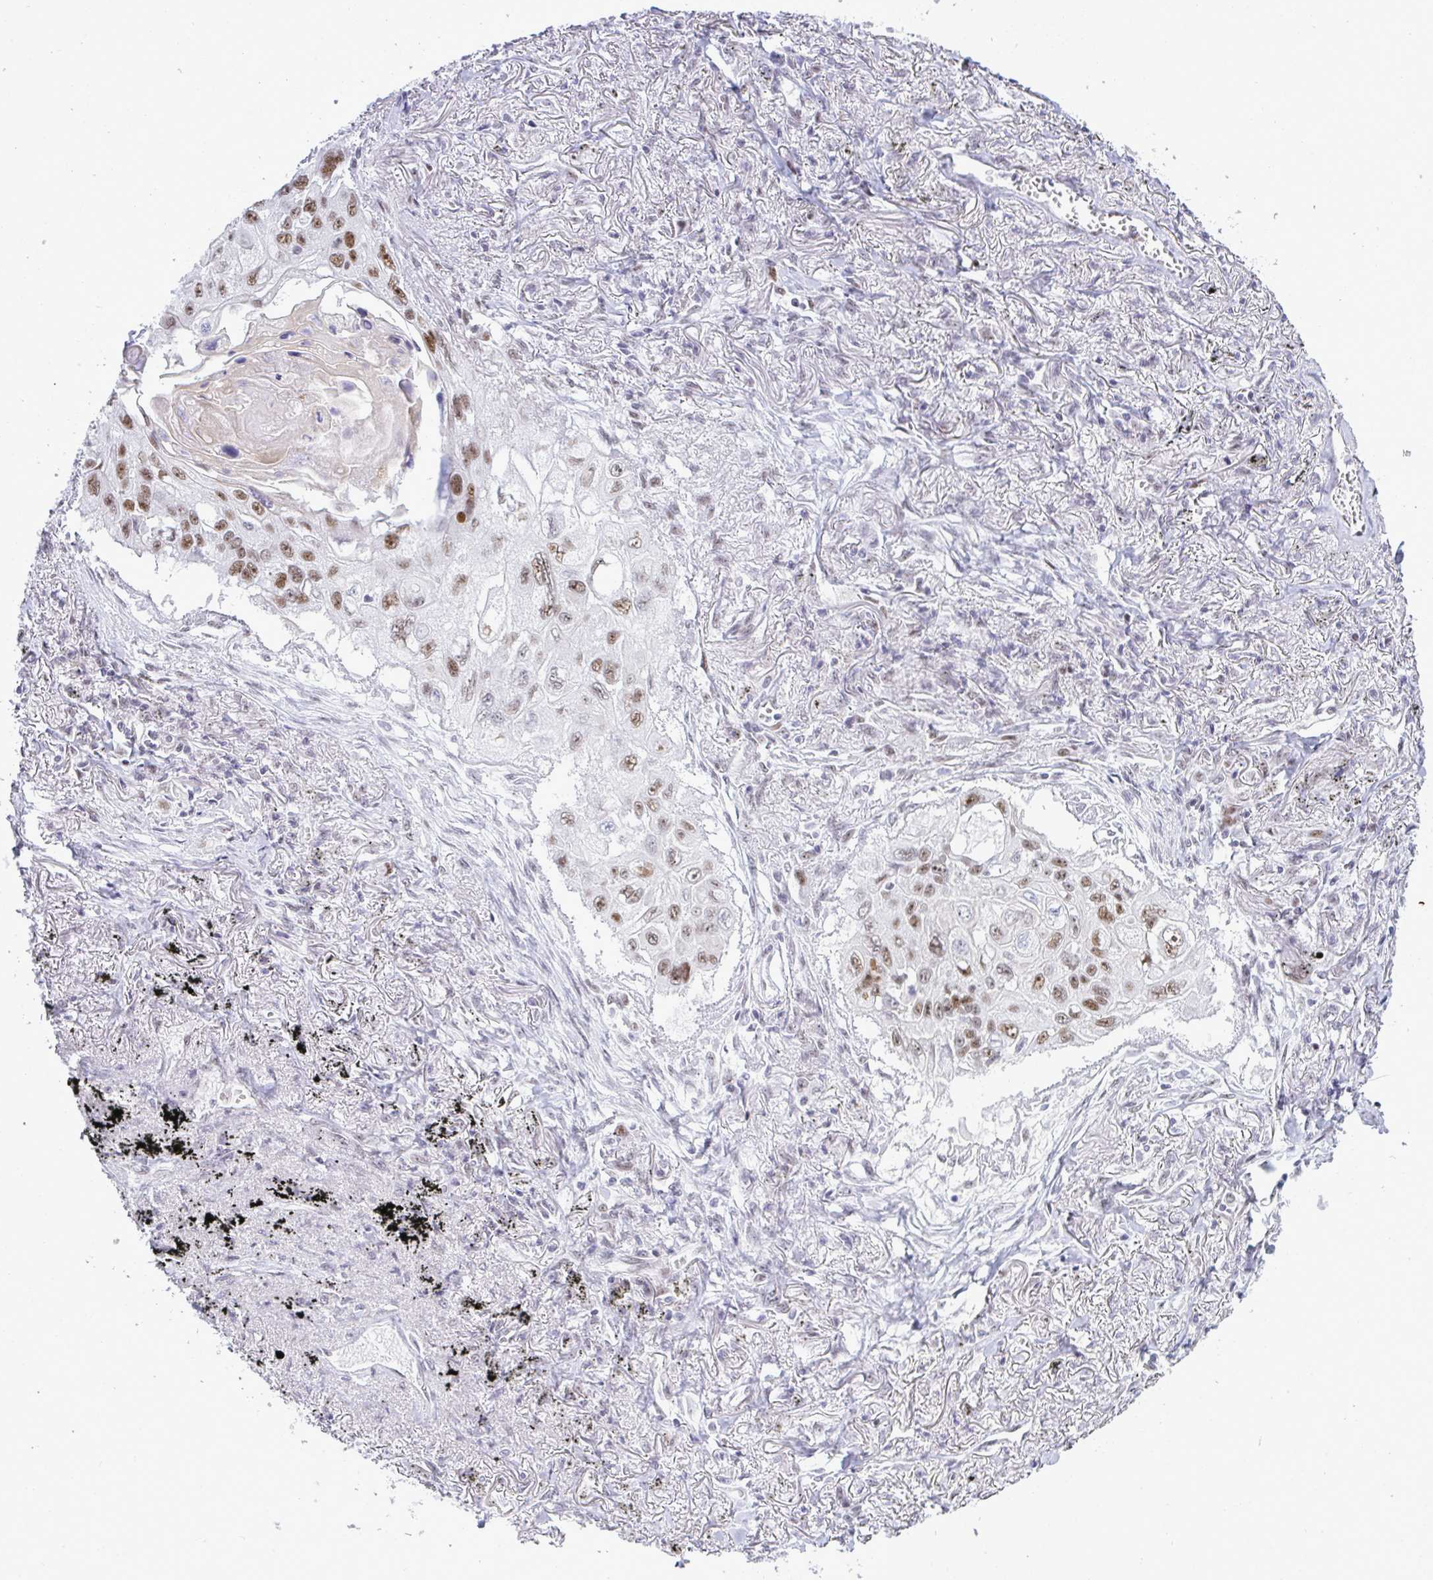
{"staining": {"intensity": "moderate", "quantity": "25%-75%", "location": "nuclear"}, "tissue": "lung cancer", "cell_type": "Tumor cells", "image_type": "cancer", "snomed": [{"axis": "morphology", "description": "Squamous cell carcinoma, NOS"}, {"axis": "topography", "description": "Lung"}], "caption": "This is a photomicrograph of immunohistochemistry staining of lung cancer (squamous cell carcinoma), which shows moderate staining in the nuclear of tumor cells.", "gene": "PPP1R10", "patient": {"sex": "male", "age": 75}}